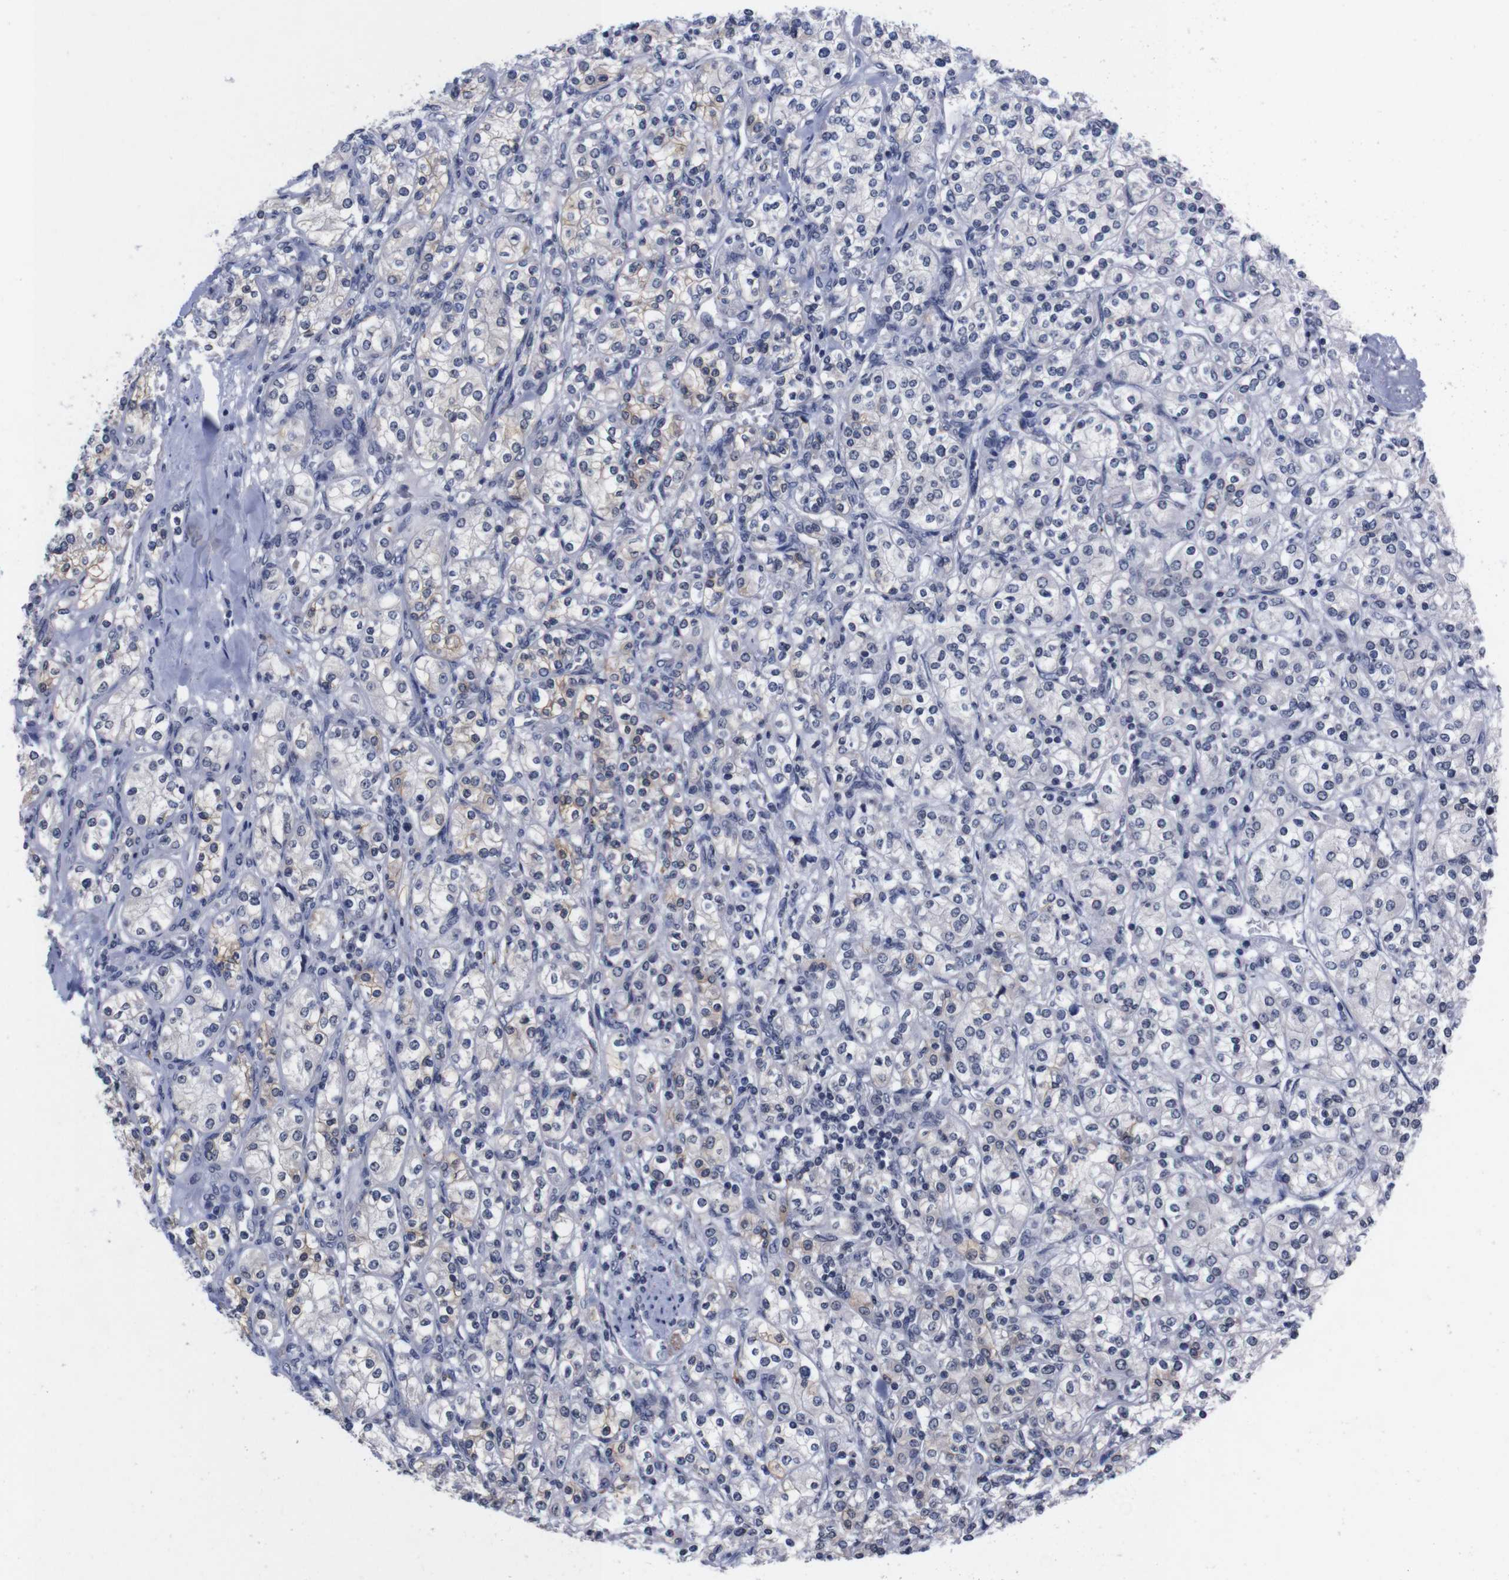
{"staining": {"intensity": "weak", "quantity": "<25%", "location": "cytoplasmic/membranous"}, "tissue": "renal cancer", "cell_type": "Tumor cells", "image_type": "cancer", "snomed": [{"axis": "morphology", "description": "Adenocarcinoma, NOS"}, {"axis": "topography", "description": "Kidney"}], "caption": "IHC of human renal cancer shows no staining in tumor cells.", "gene": "TNFRSF21", "patient": {"sex": "male", "age": 77}}